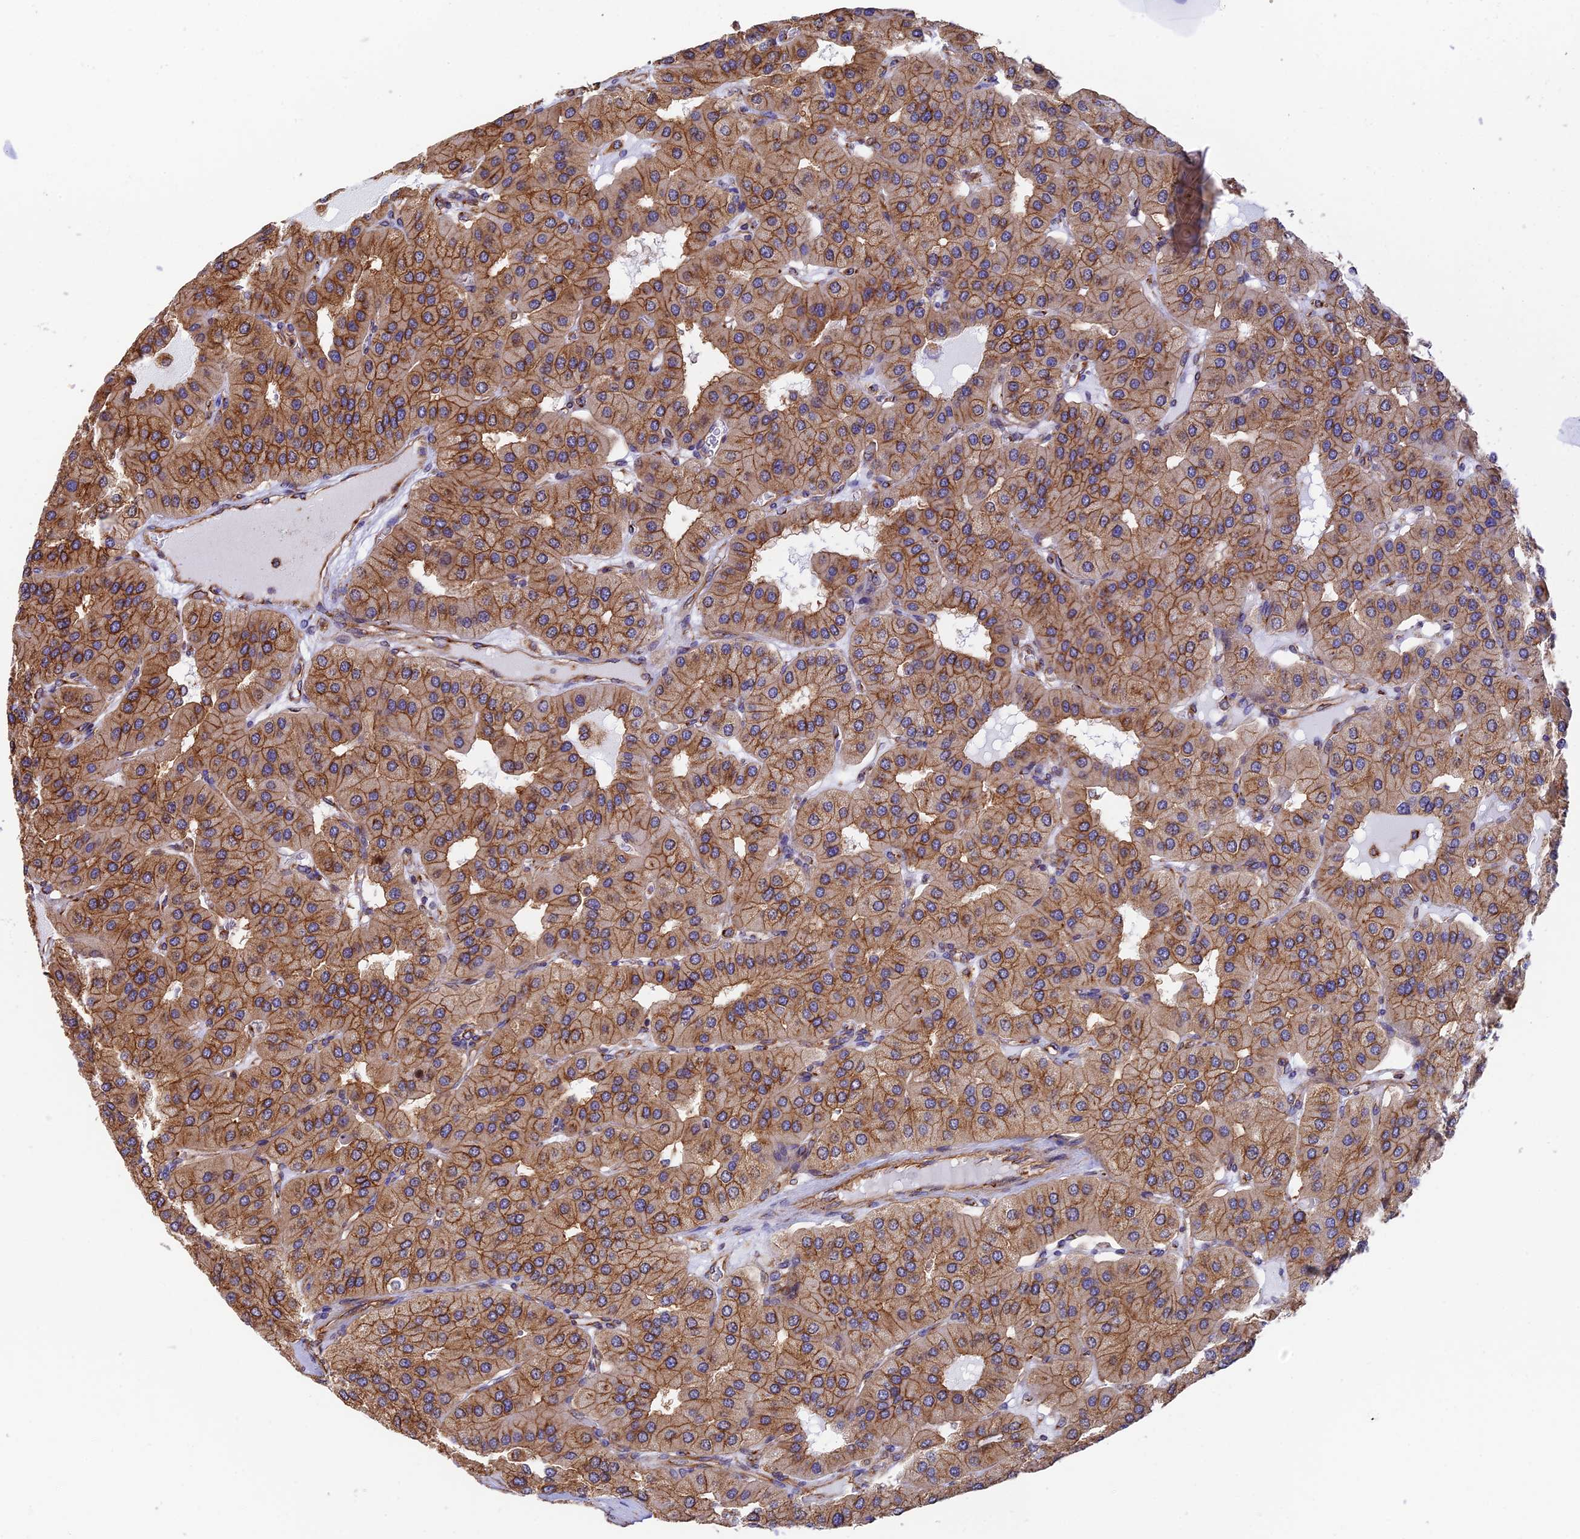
{"staining": {"intensity": "moderate", "quantity": ">75%", "location": "cytoplasmic/membranous"}, "tissue": "parathyroid gland", "cell_type": "Glandular cells", "image_type": "normal", "snomed": [{"axis": "morphology", "description": "Normal tissue, NOS"}, {"axis": "morphology", "description": "Adenoma, NOS"}, {"axis": "topography", "description": "Parathyroid gland"}], "caption": "Immunohistochemistry of unremarkable parathyroid gland reveals medium levels of moderate cytoplasmic/membranous expression in about >75% of glandular cells.", "gene": "DCTN2", "patient": {"sex": "female", "age": 86}}